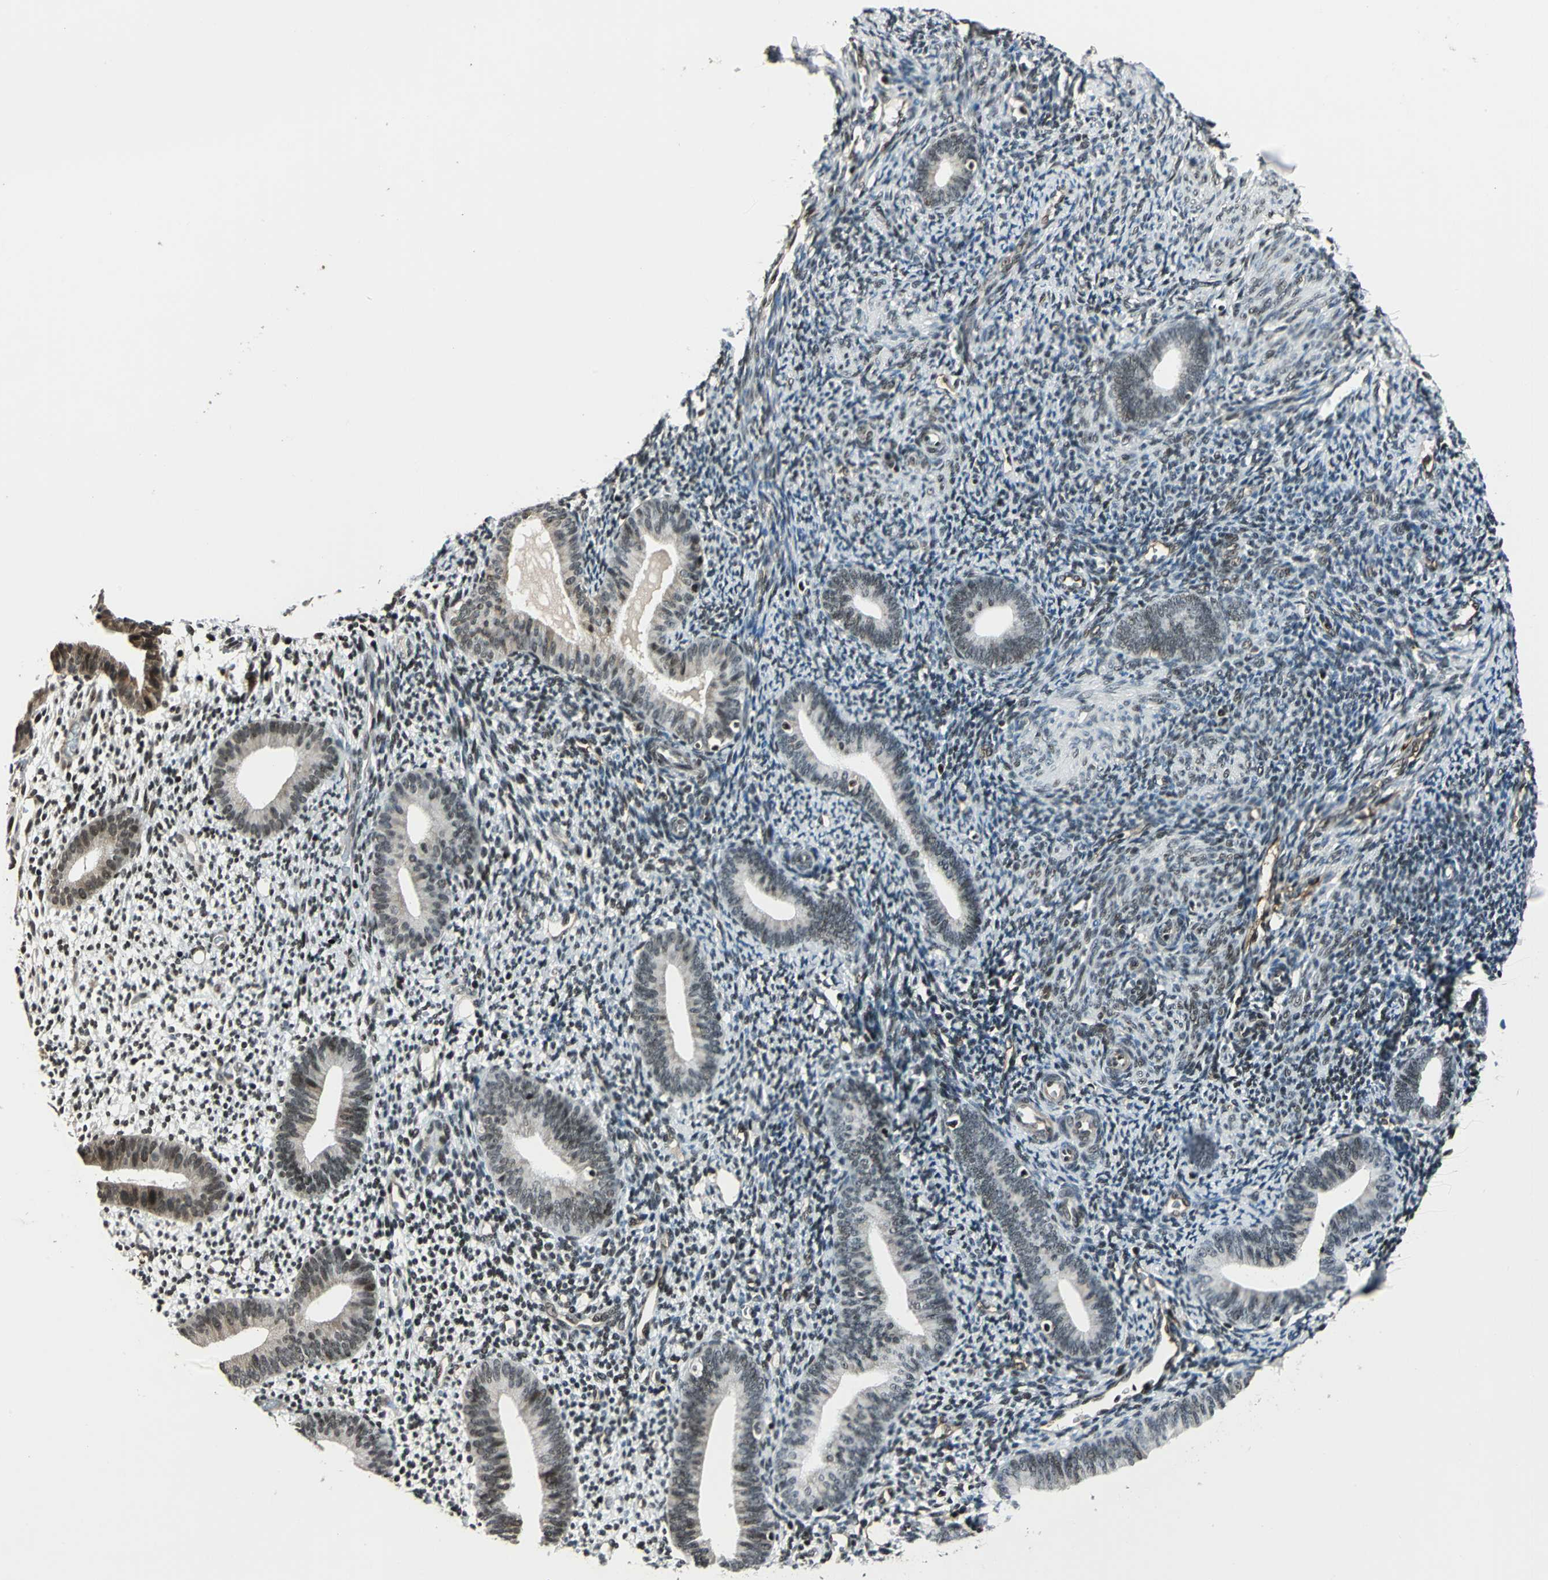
{"staining": {"intensity": "moderate", "quantity": ">75%", "location": "nuclear"}, "tissue": "endometrium", "cell_type": "Cells in endometrial stroma", "image_type": "normal", "snomed": [{"axis": "morphology", "description": "Normal tissue, NOS"}, {"axis": "topography", "description": "Smooth muscle"}, {"axis": "topography", "description": "Endometrium"}], "caption": "IHC (DAB (3,3'-diaminobenzidine)) staining of normal human endometrium reveals moderate nuclear protein staining in approximately >75% of cells in endometrial stroma. The protein is stained brown, and the nuclei are stained in blue (DAB IHC with brightfield microscopy, high magnification).", "gene": "NR2C2", "patient": {"sex": "female", "age": 57}}